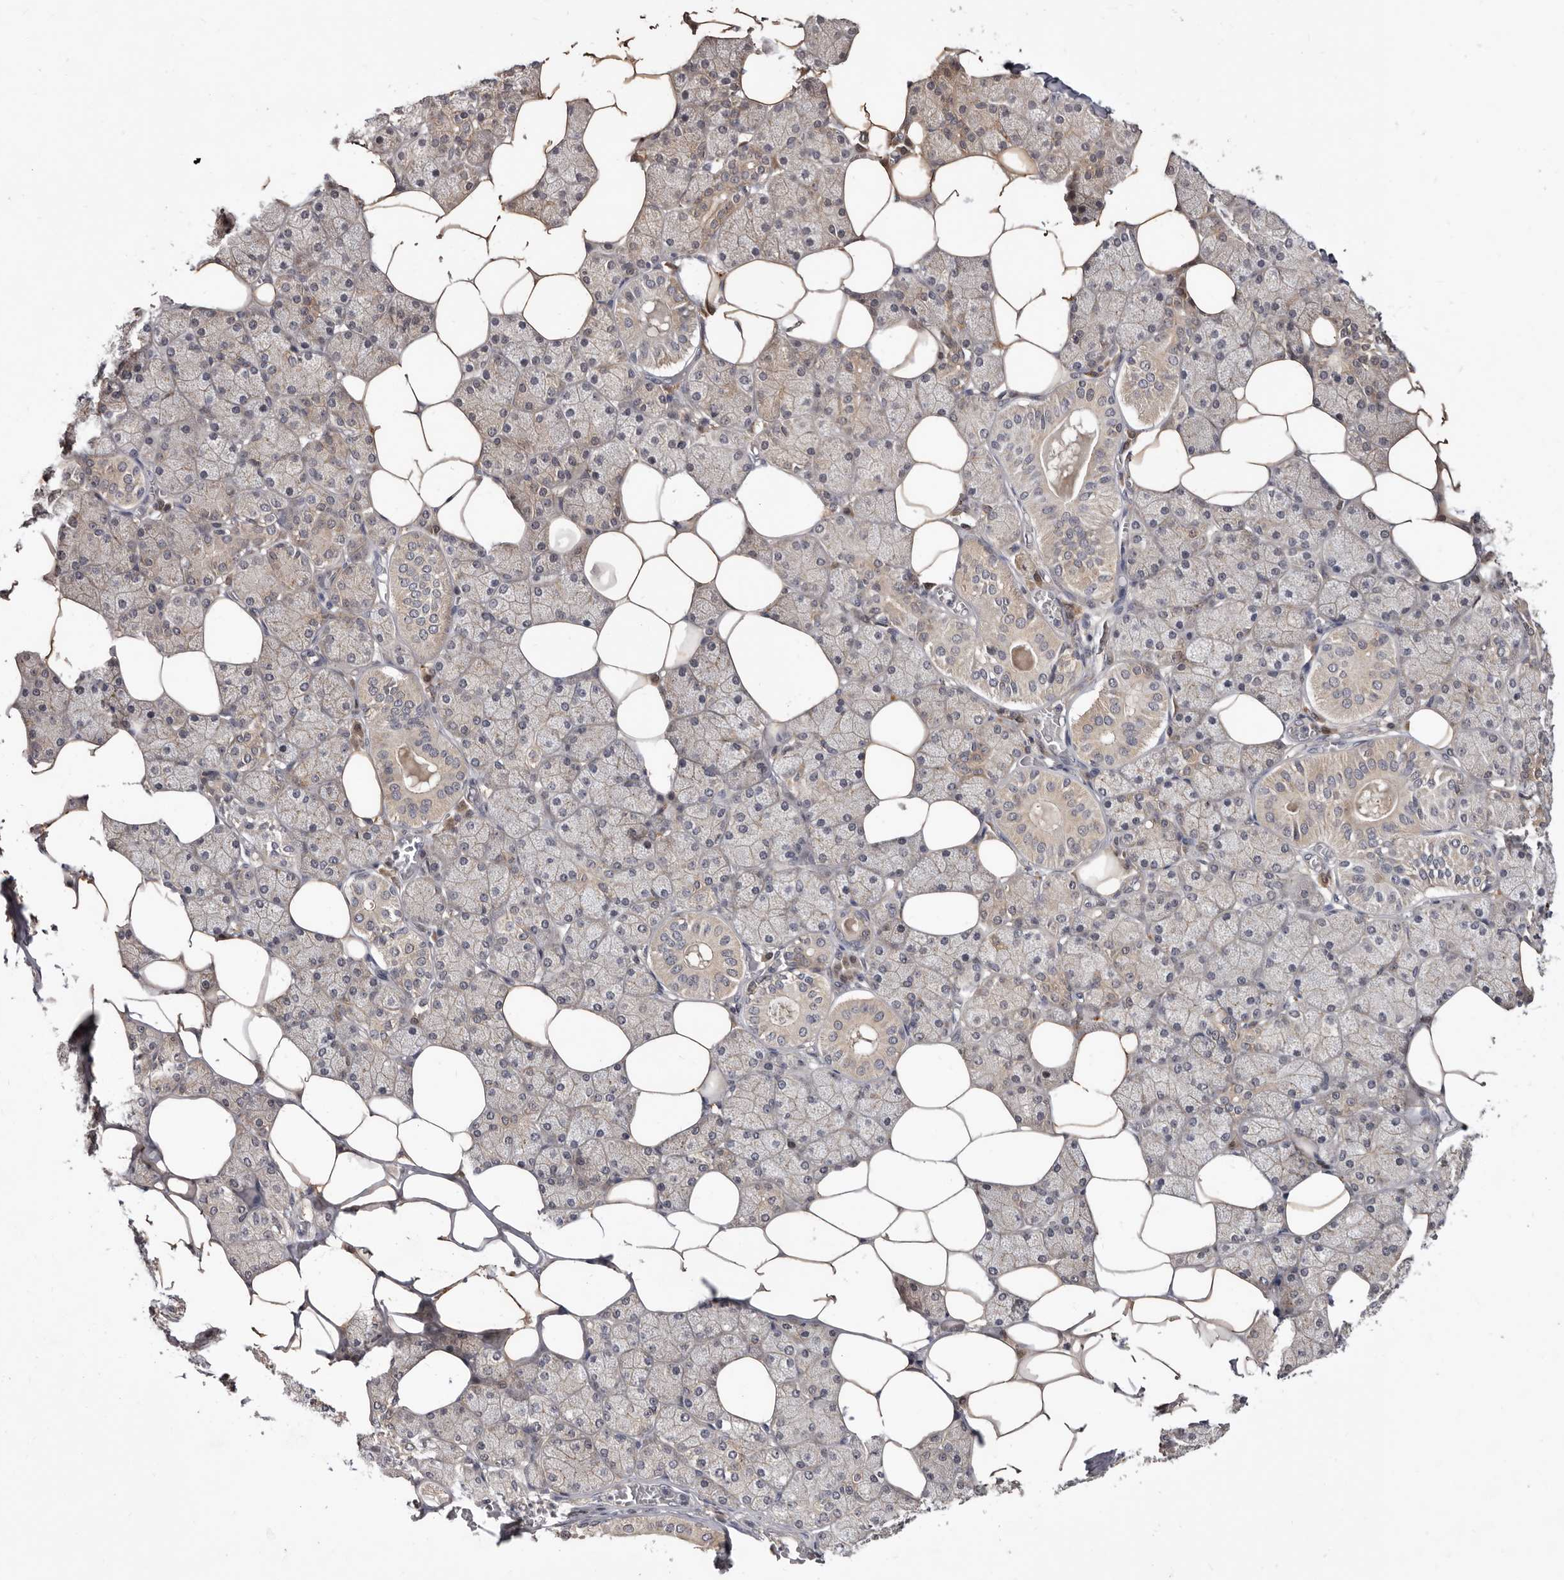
{"staining": {"intensity": "weak", "quantity": "25%-75%", "location": "cytoplasmic/membranous"}, "tissue": "salivary gland", "cell_type": "Glandular cells", "image_type": "normal", "snomed": [{"axis": "morphology", "description": "Normal tissue, NOS"}, {"axis": "topography", "description": "Salivary gland"}], "caption": "Protein expression analysis of normal salivary gland exhibits weak cytoplasmic/membranous staining in approximately 25%-75% of glandular cells.", "gene": "INAVA", "patient": {"sex": "female", "age": 33}}